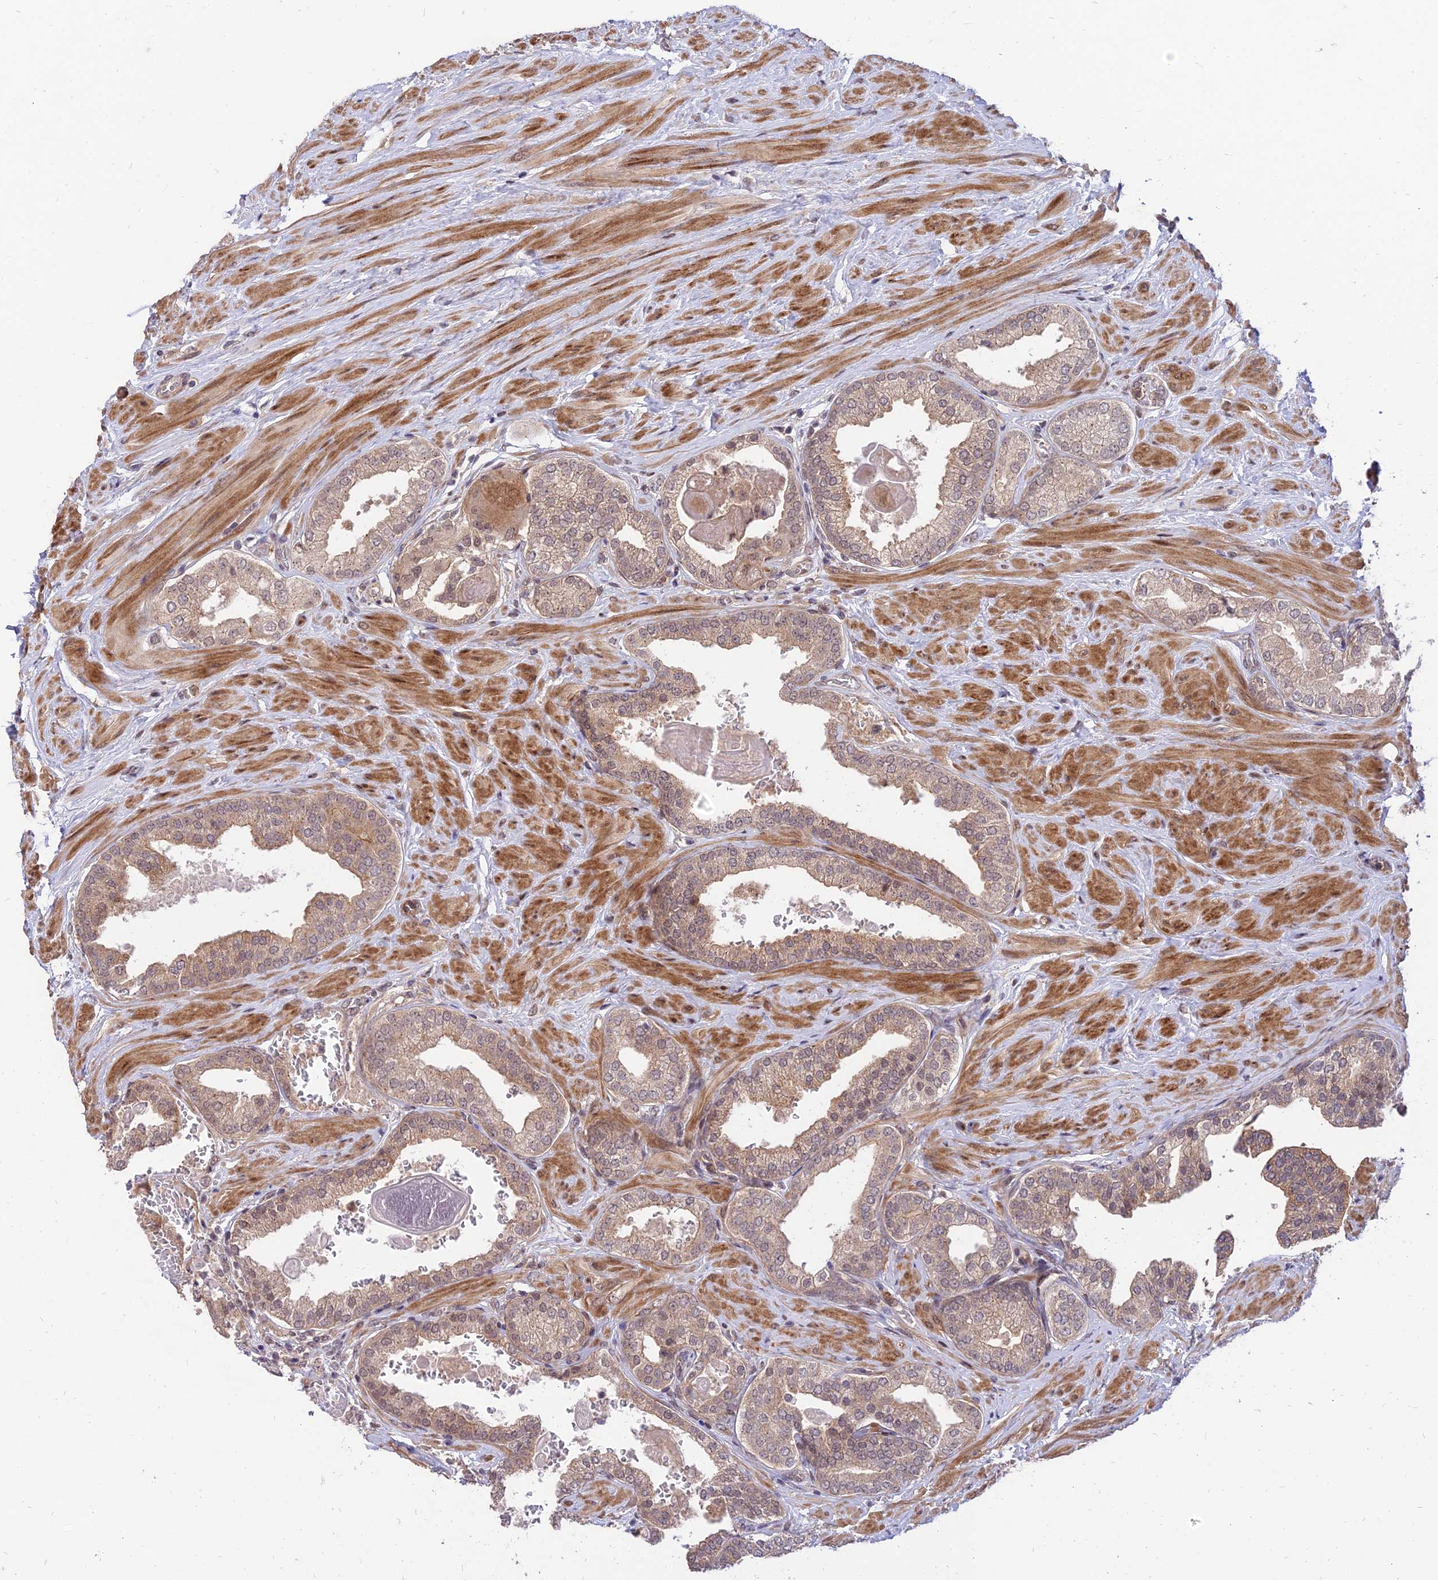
{"staining": {"intensity": "weak", "quantity": "25%-75%", "location": "cytoplasmic/membranous,nuclear"}, "tissue": "prostate", "cell_type": "Glandular cells", "image_type": "normal", "snomed": [{"axis": "morphology", "description": "Normal tissue, NOS"}, {"axis": "topography", "description": "Prostate"}], "caption": "Prostate stained with DAB immunohistochemistry (IHC) displays low levels of weak cytoplasmic/membranous,nuclear staining in approximately 25%-75% of glandular cells.", "gene": "ZNF85", "patient": {"sex": "male", "age": 48}}